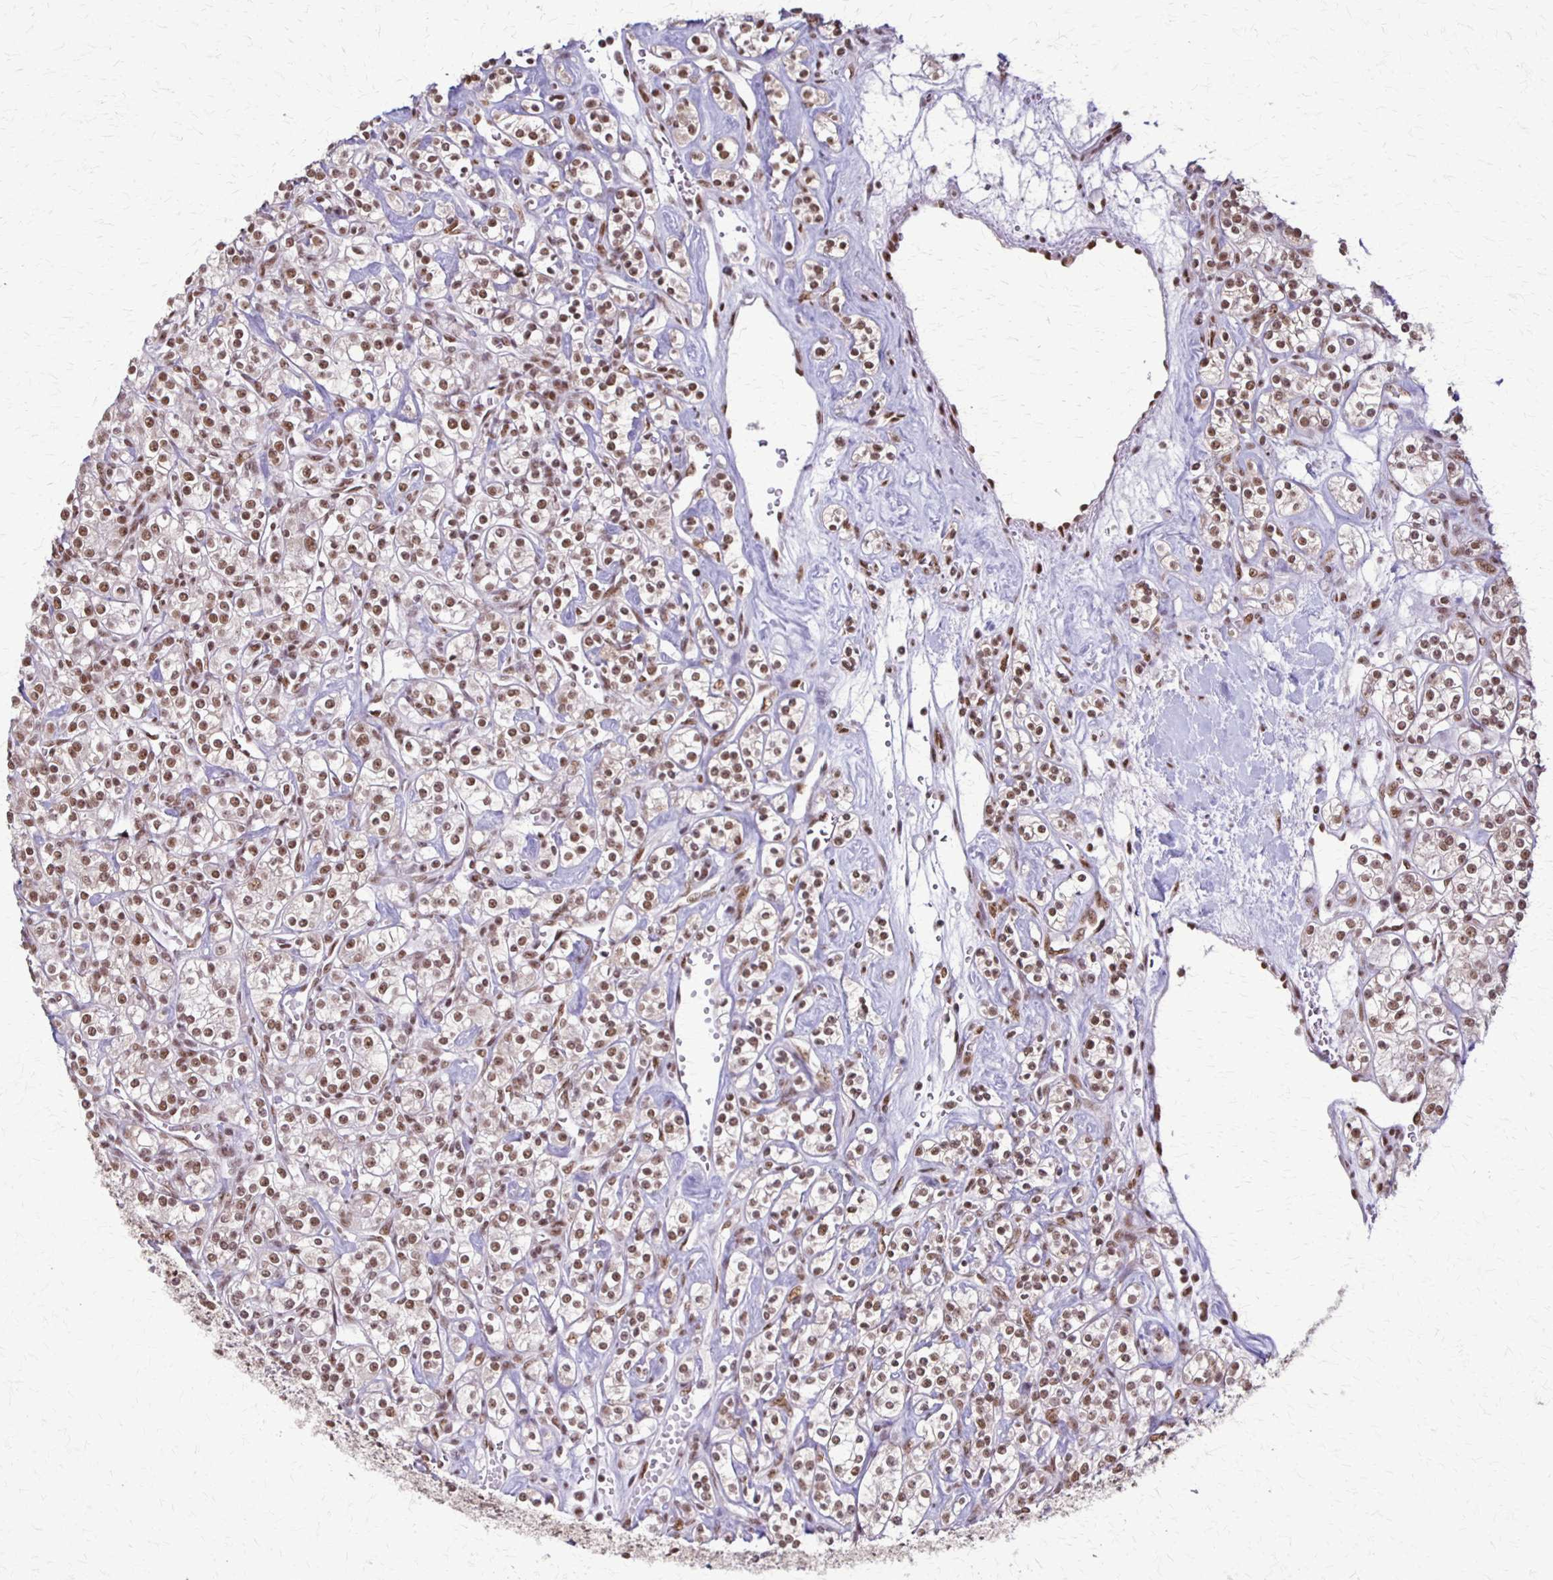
{"staining": {"intensity": "moderate", "quantity": ">75%", "location": "nuclear"}, "tissue": "renal cancer", "cell_type": "Tumor cells", "image_type": "cancer", "snomed": [{"axis": "morphology", "description": "Adenocarcinoma, NOS"}, {"axis": "topography", "description": "Kidney"}], "caption": "Moderate nuclear expression for a protein is identified in approximately >75% of tumor cells of adenocarcinoma (renal) using immunohistochemistry (IHC).", "gene": "XRCC6", "patient": {"sex": "male", "age": 77}}